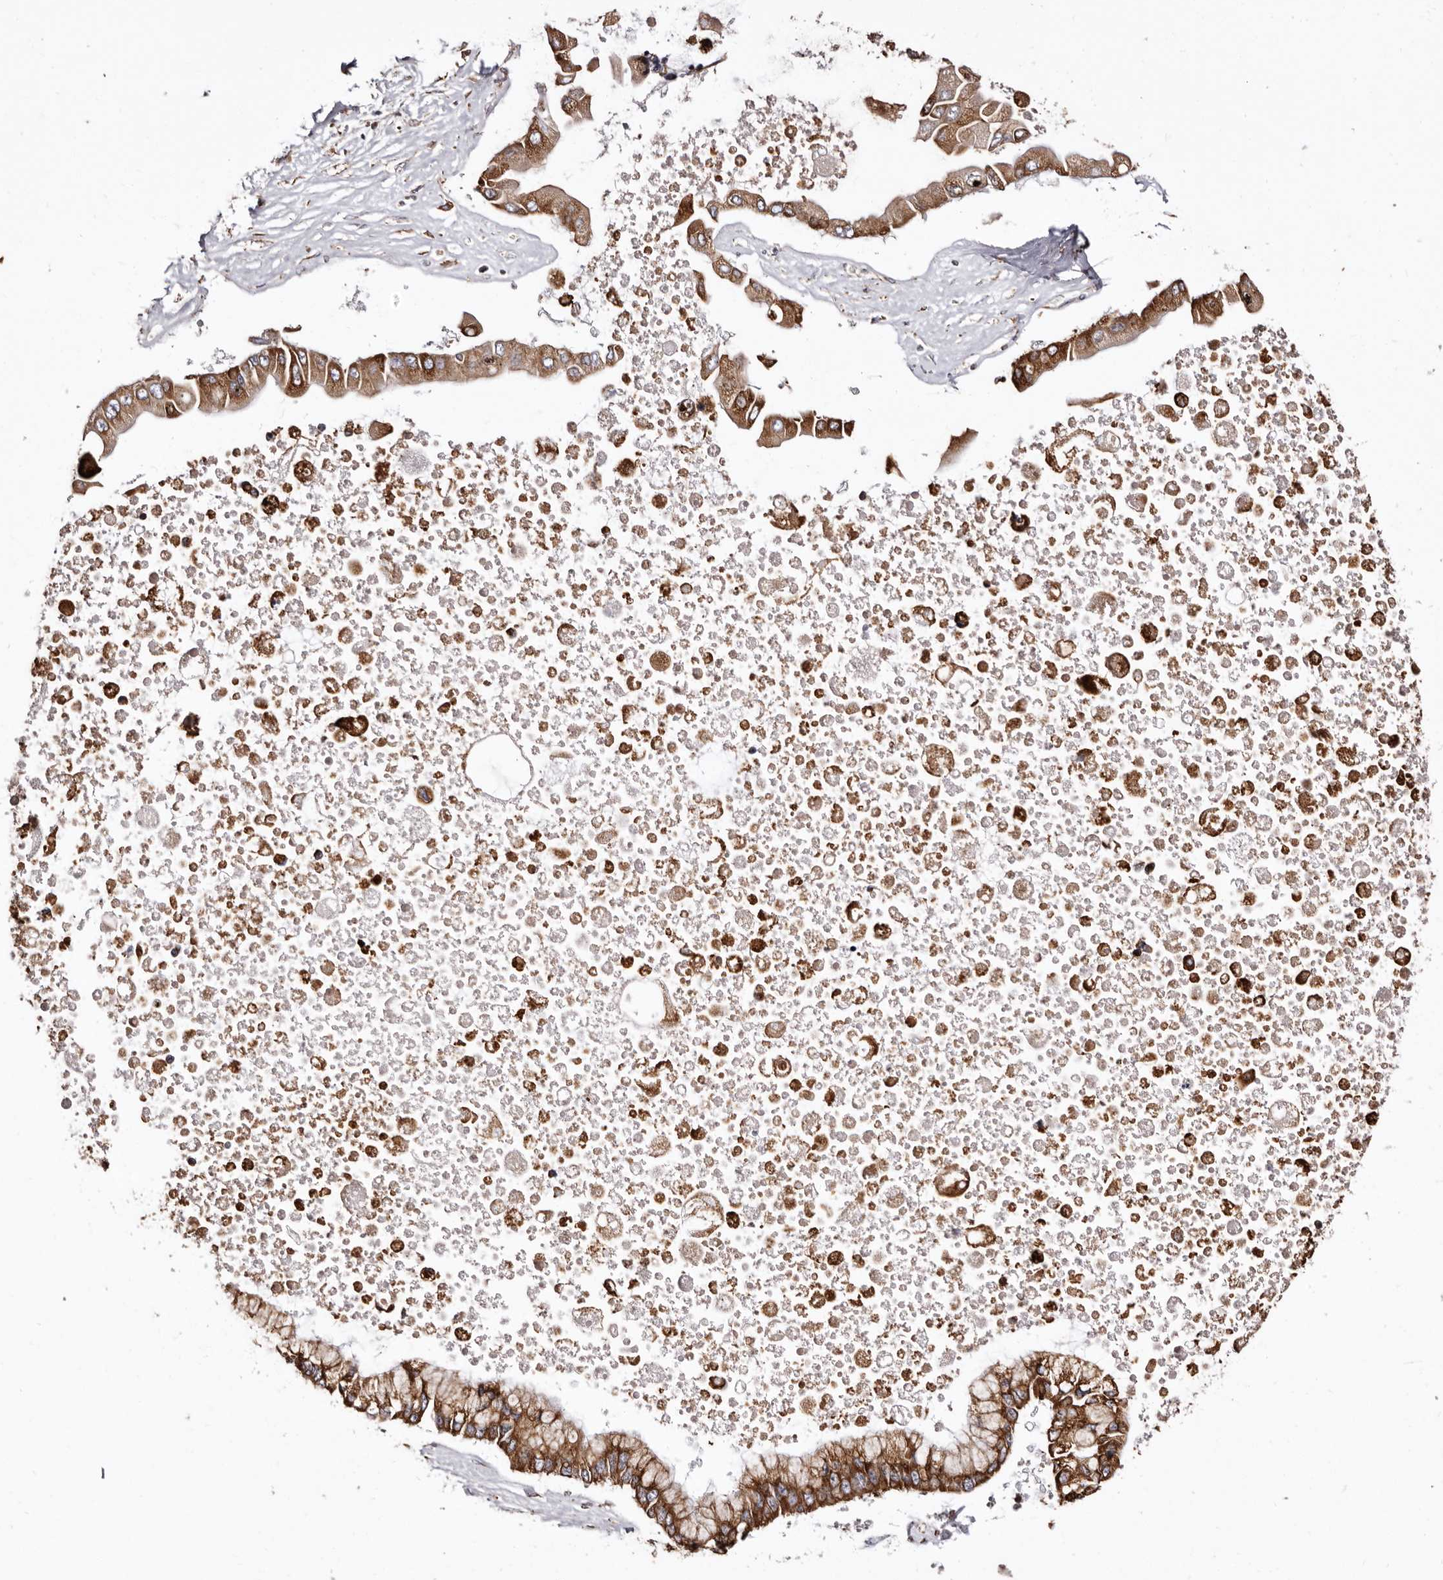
{"staining": {"intensity": "strong", "quantity": ">75%", "location": "cytoplasmic/membranous"}, "tissue": "liver cancer", "cell_type": "Tumor cells", "image_type": "cancer", "snomed": [{"axis": "morphology", "description": "Cholangiocarcinoma"}, {"axis": "topography", "description": "Liver"}], "caption": "Protein analysis of liver cancer tissue displays strong cytoplasmic/membranous staining in approximately >75% of tumor cells.", "gene": "ACBD6", "patient": {"sex": "male", "age": 50}}